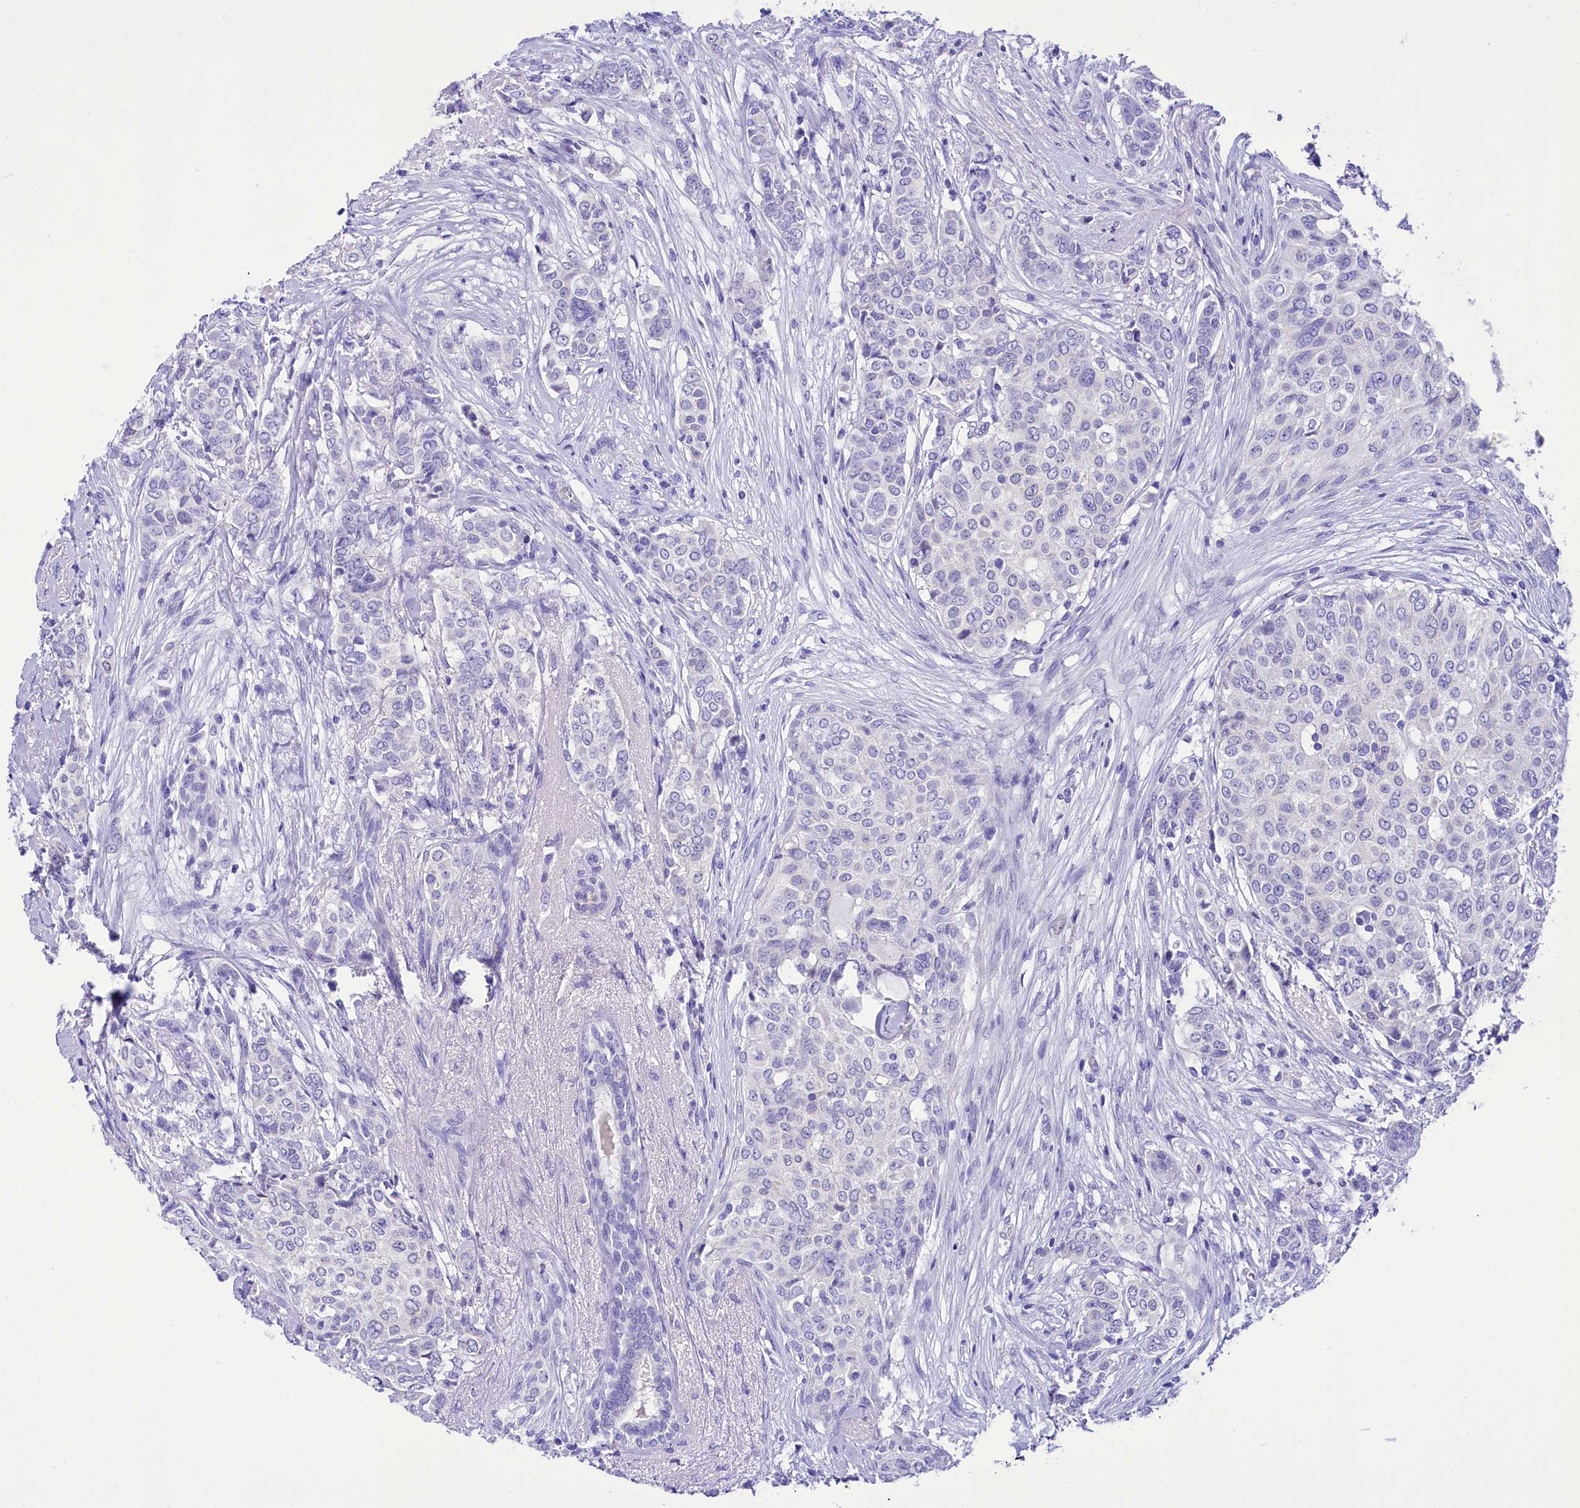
{"staining": {"intensity": "negative", "quantity": "none", "location": "none"}, "tissue": "breast cancer", "cell_type": "Tumor cells", "image_type": "cancer", "snomed": [{"axis": "morphology", "description": "Lobular carcinoma"}, {"axis": "topography", "description": "Breast"}], "caption": "Histopathology image shows no protein expression in tumor cells of breast cancer tissue. (DAB (3,3'-diaminobenzidine) immunohistochemistry with hematoxylin counter stain).", "gene": "TTC36", "patient": {"sex": "female", "age": 51}}